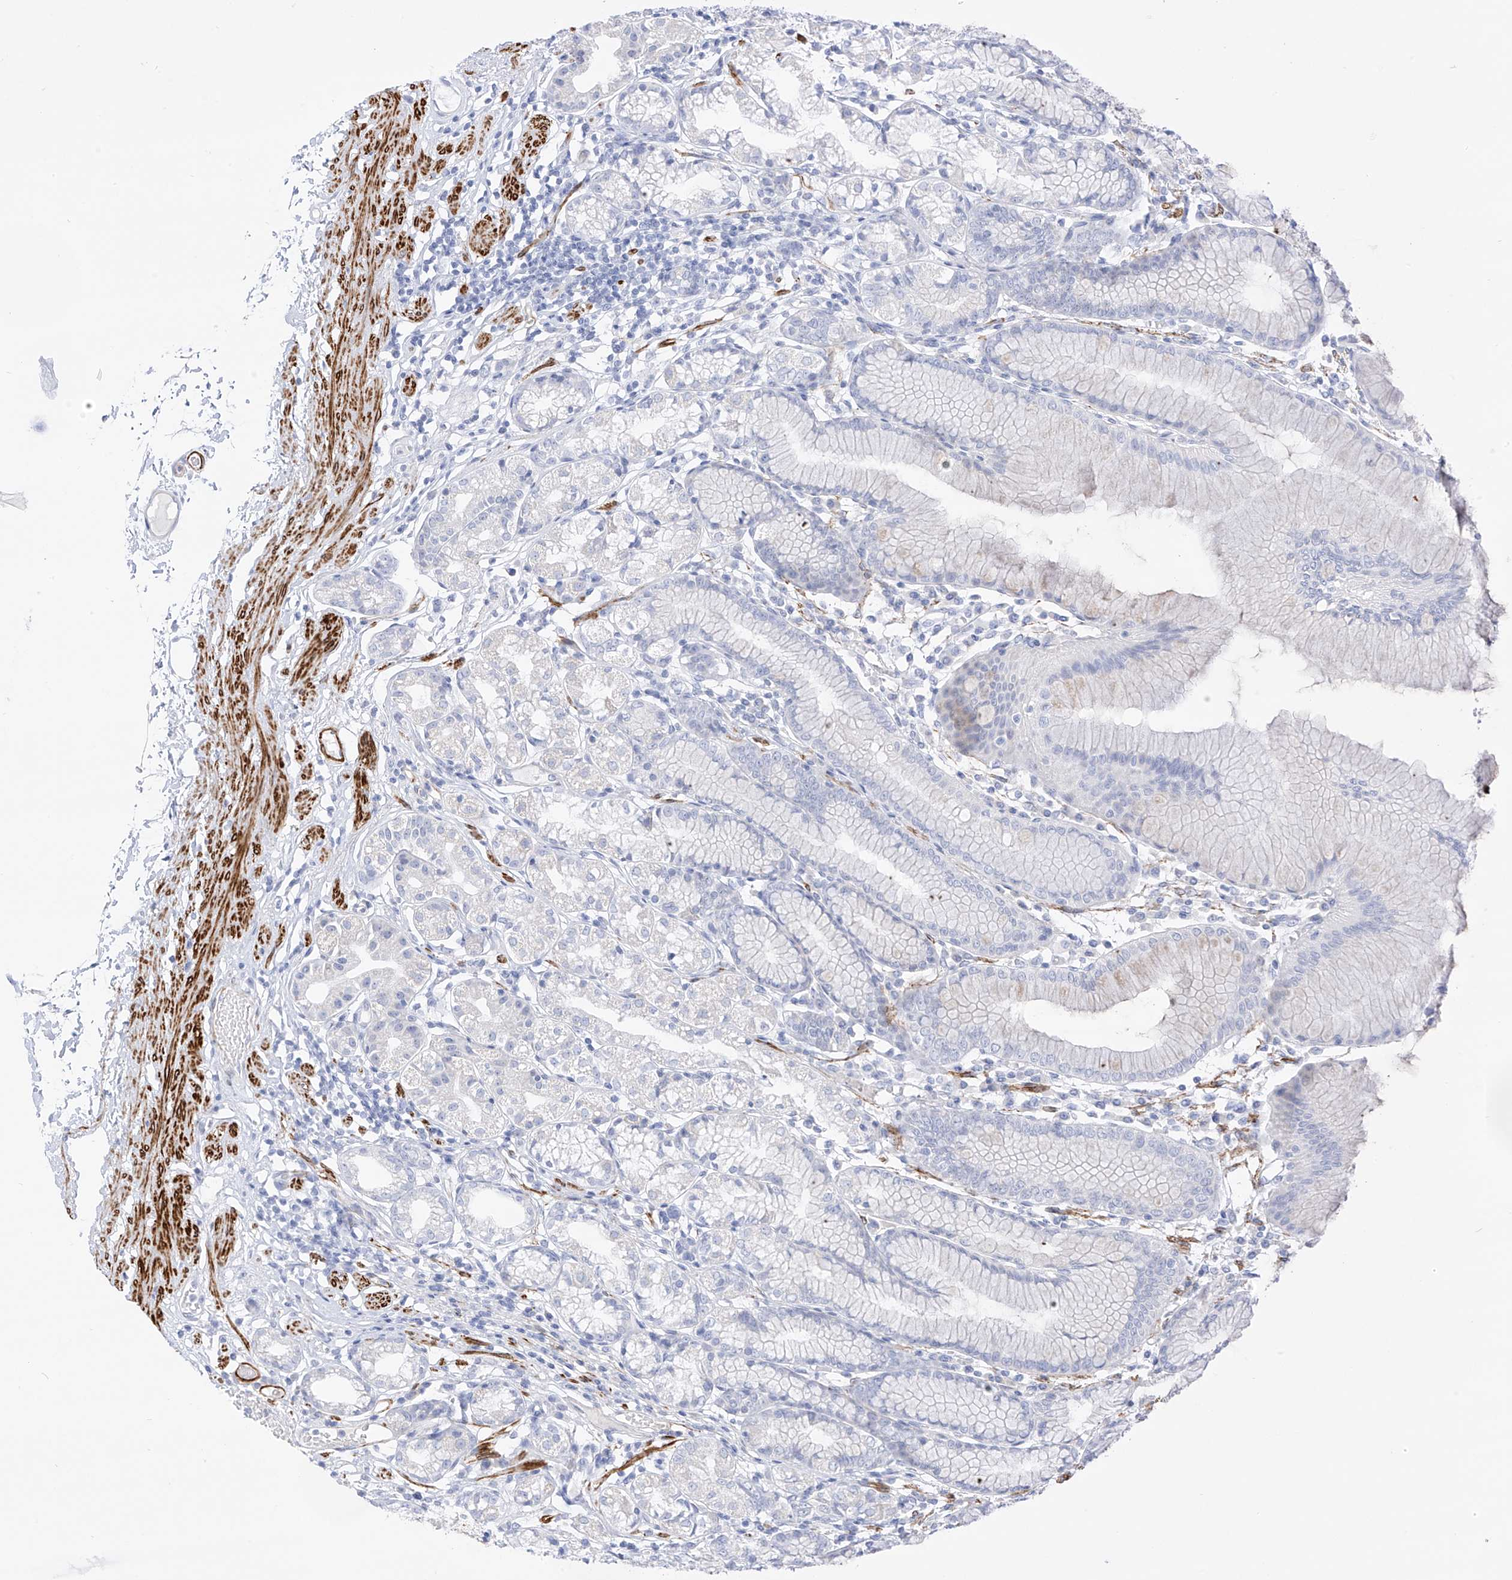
{"staining": {"intensity": "negative", "quantity": "none", "location": "none"}, "tissue": "stomach", "cell_type": "Glandular cells", "image_type": "normal", "snomed": [{"axis": "morphology", "description": "Normal tissue, NOS"}, {"axis": "topography", "description": "Stomach"}], "caption": "DAB (3,3'-diaminobenzidine) immunohistochemical staining of normal human stomach reveals no significant positivity in glandular cells. (Brightfield microscopy of DAB IHC at high magnification).", "gene": "ST3GAL5", "patient": {"sex": "female", "age": 57}}